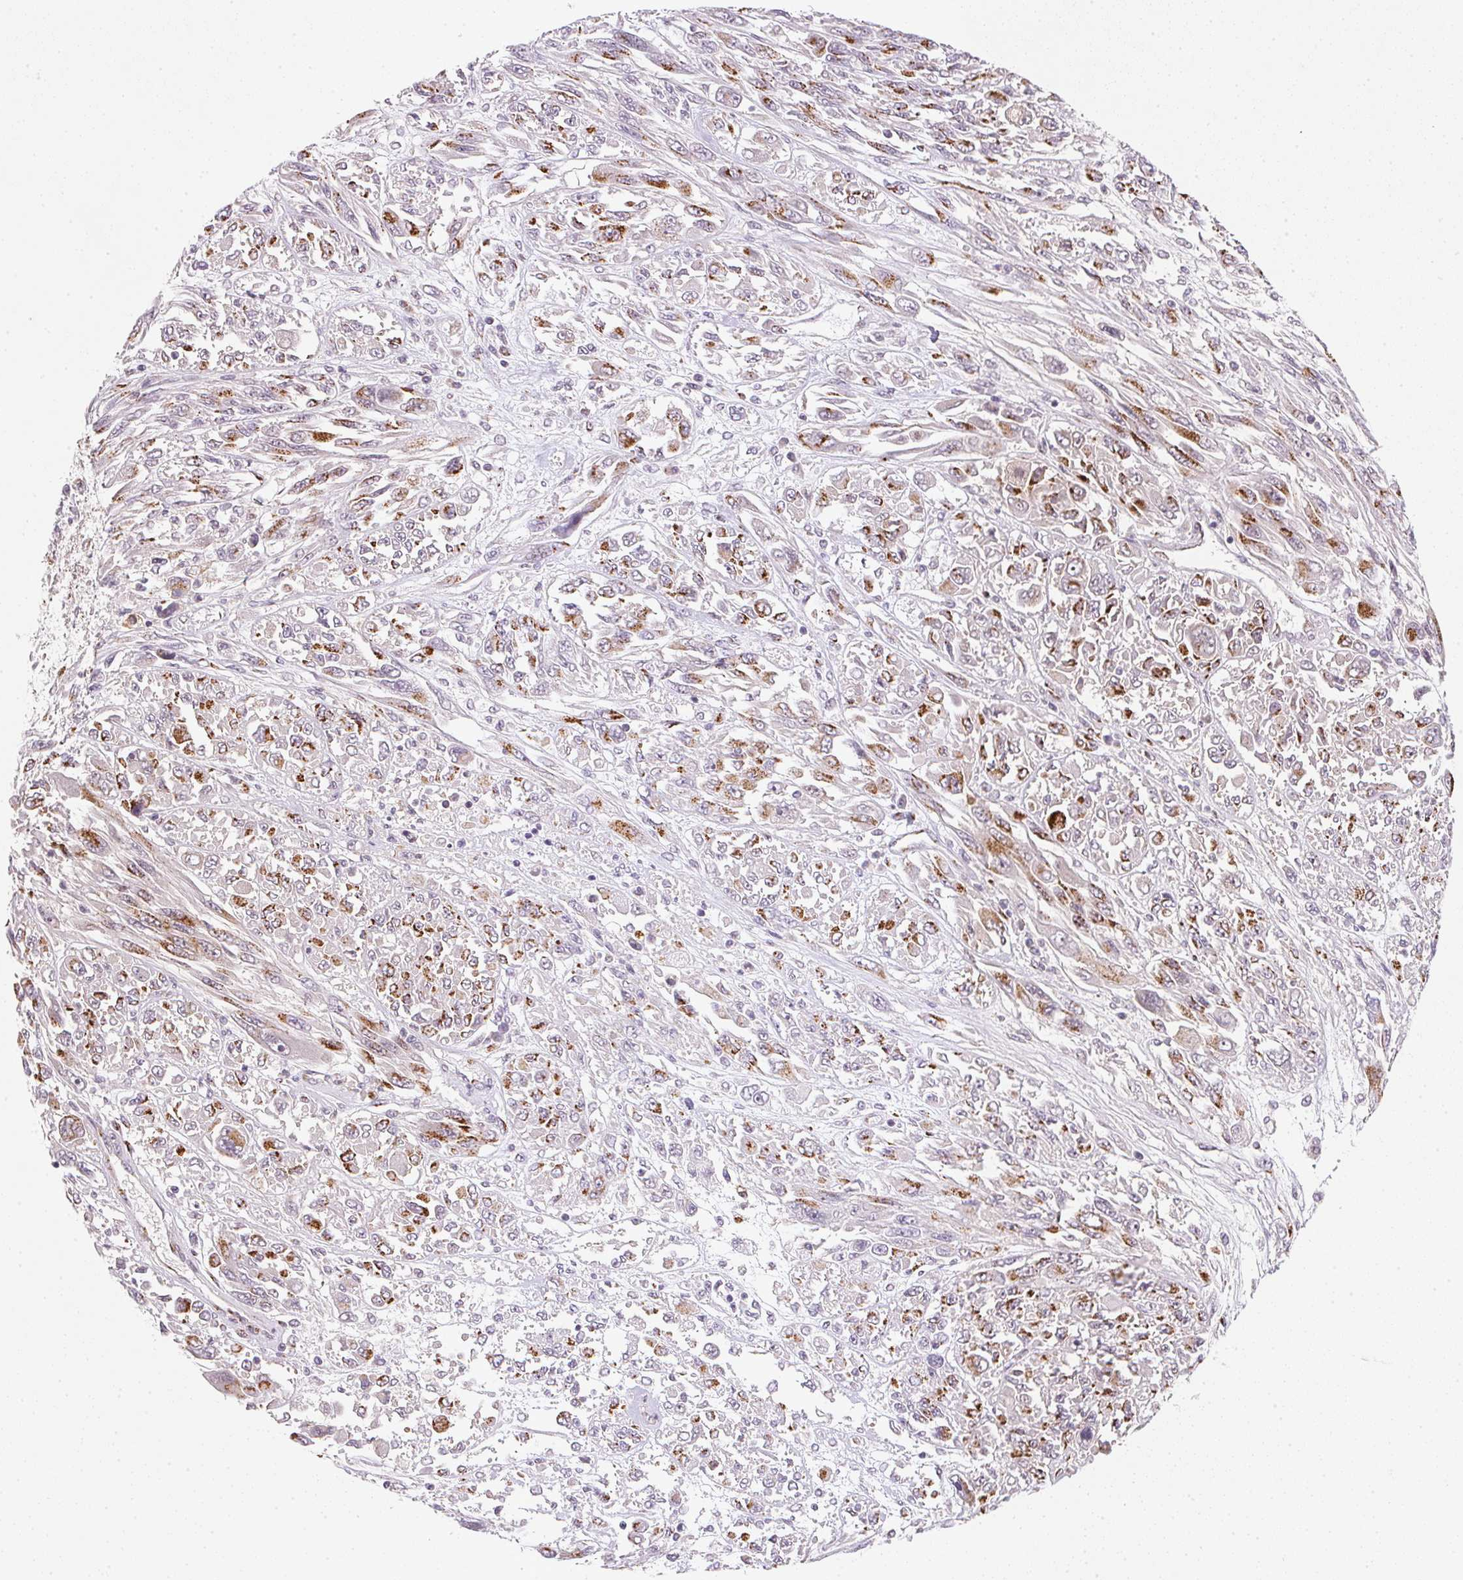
{"staining": {"intensity": "moderate", "quantity": ">75%", "location": "cytoplasmic/membranous"}, "tissue": "melanoma", "cell_type": "Tumor cells", "image_type": "cancer", "snomed": [{"axis": "morphology", "description": "Malignant melanoma, NOS"}, {"axis": "topography", "description": "Skin"}], "caption": "High-magnification brightfield microscopy of melanoma stained with DAB (3,3'-diaminobenzidine) (brown) and counterstained with hematoxylin (blue). tumor cells exhibit moderate cytoplasmic/membranous staining is seen in about>75% of cells.", "gene": "RAB22A", "patient": {"sex": "female", "age": 91}}